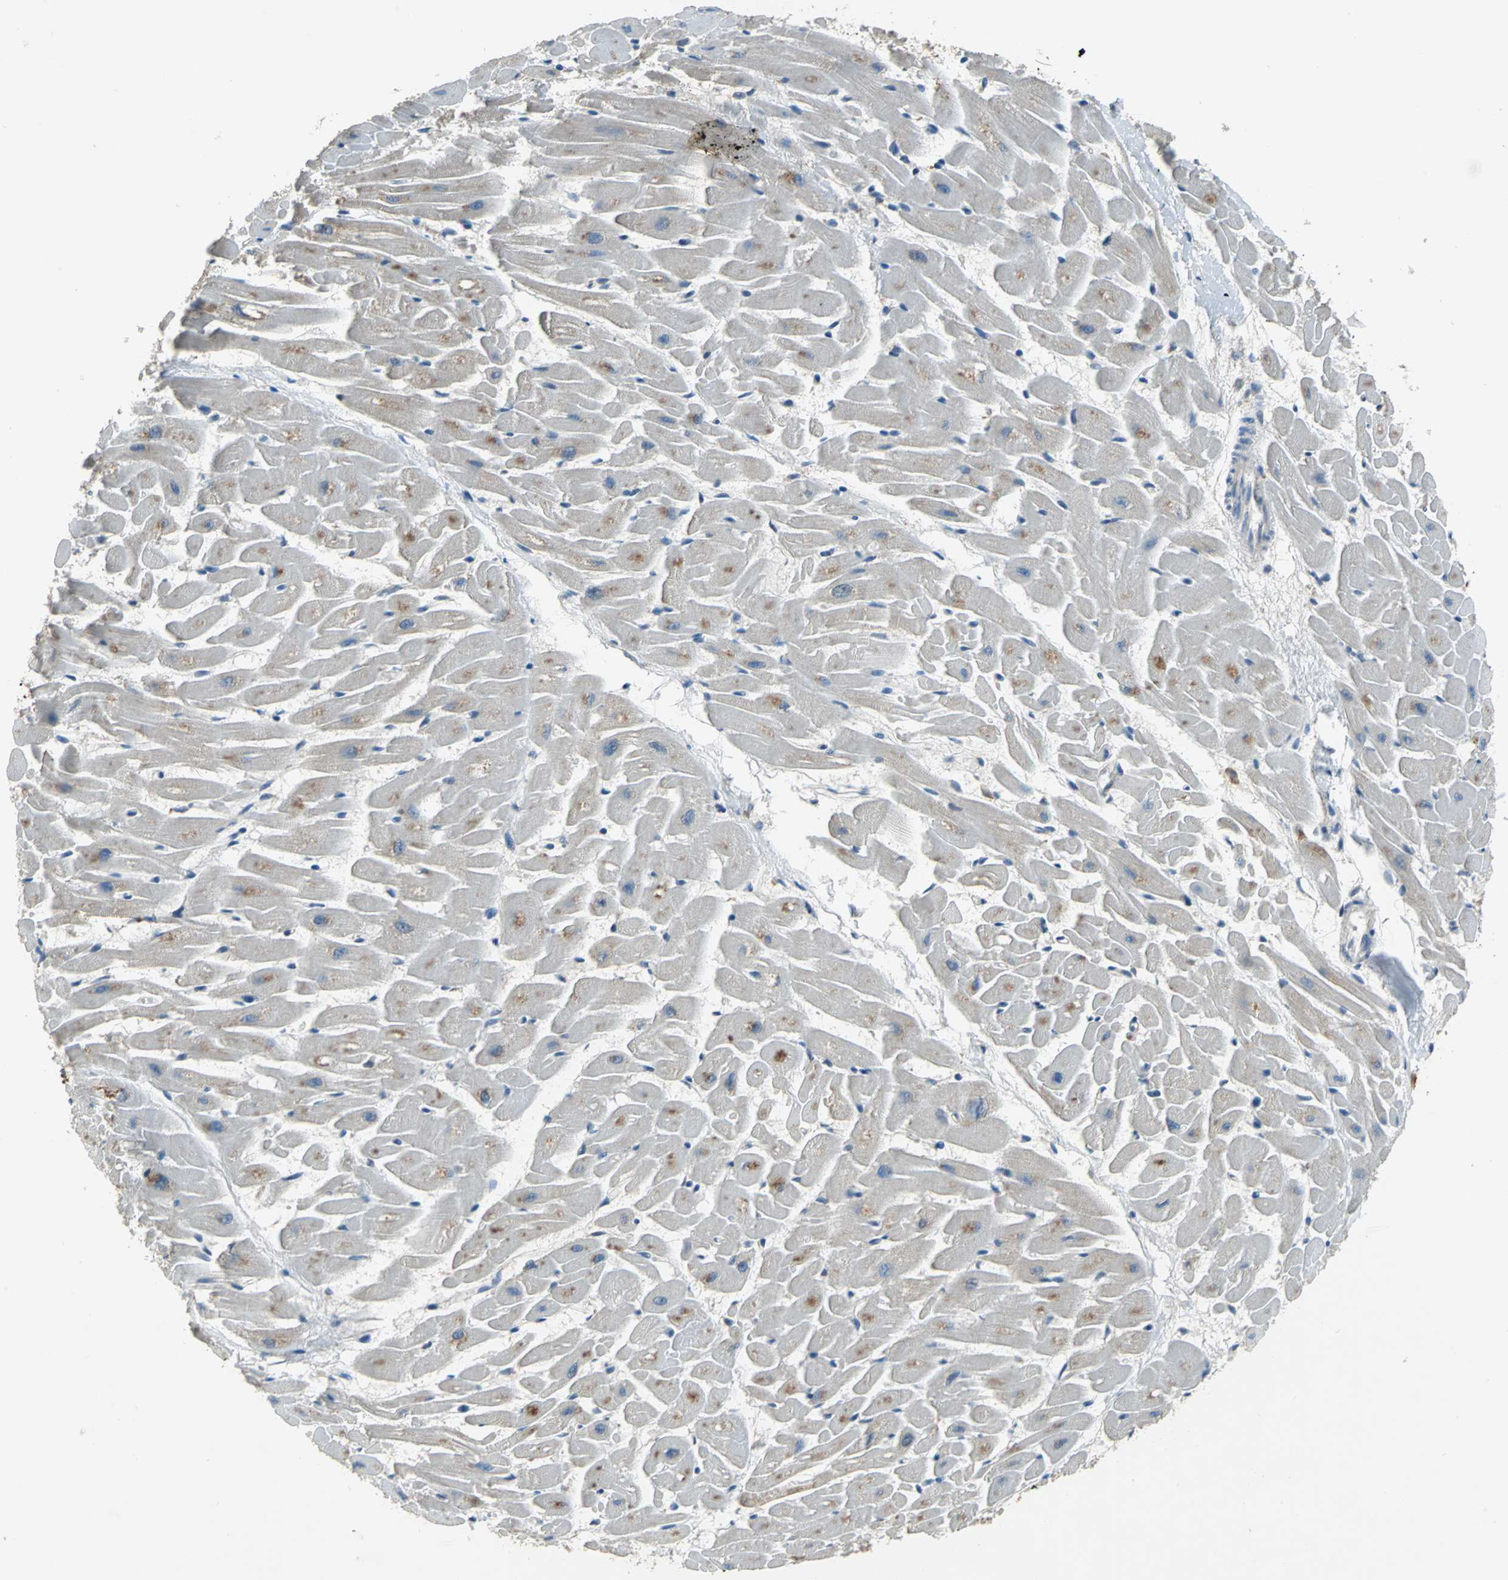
{"staining": {"intensity": "moderate", "quantity": "25%-75%", "location": "cytoplasmic/membranous"}, "tissue": "heart muscle", "cell_type": "Cardiomyocytes", "image_type": "normal", "snomed": [{"axis": "morphology", "description": "Normal tissue, NOS"}, {"axis": "topography", "description": "Heart"}], "caption": "About 25%-75% of cardiomyocytes in normal heart muscle display moderate cytoplasmic/membranous protein expression as visualized by brown immunohistochemical staining.", "gene": "NFKBIE", "patient": {"sex": "female", "age": 19}}